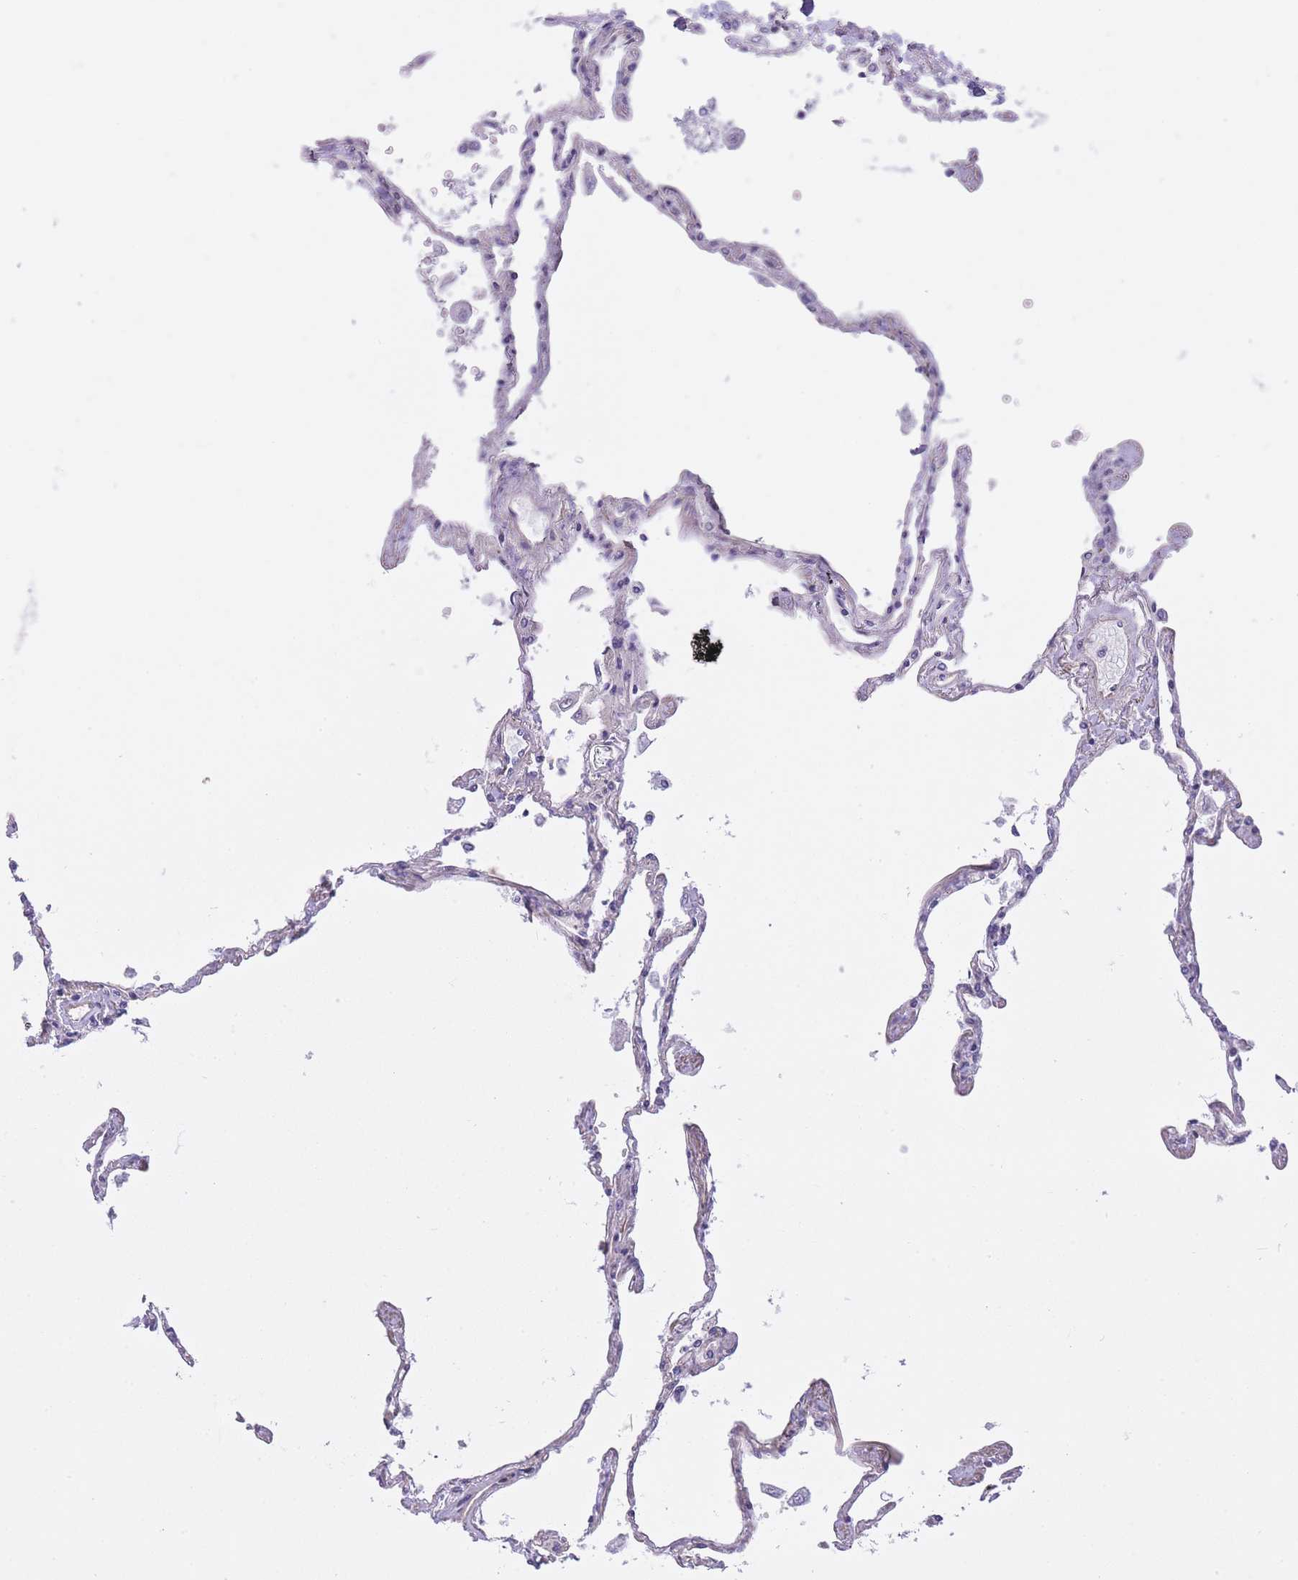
{"staining": {"intensity": "moderate", "quantity": "<25%", "location": "cytoplasmic/membranous"}, "tissue": "lung", "cell_type": "Alveolar cells", "image_type": "normal", "snomed": [{"axis": "morphology", "description": "Normal tissue, NOS"}, {"axis": "topography", "description": "Lung"}], "caption": "Protein staining exhibits moderate cytoplasmic/membranous positivity in approximately <25% of alveolar cells in normal lung. (Stains: DAB in brown, nuclei in blue, Microscopy: brightfield microscopy at high magnification).", "gene": "QTRT1", "patient": {"sex": "female", "age": 67}}